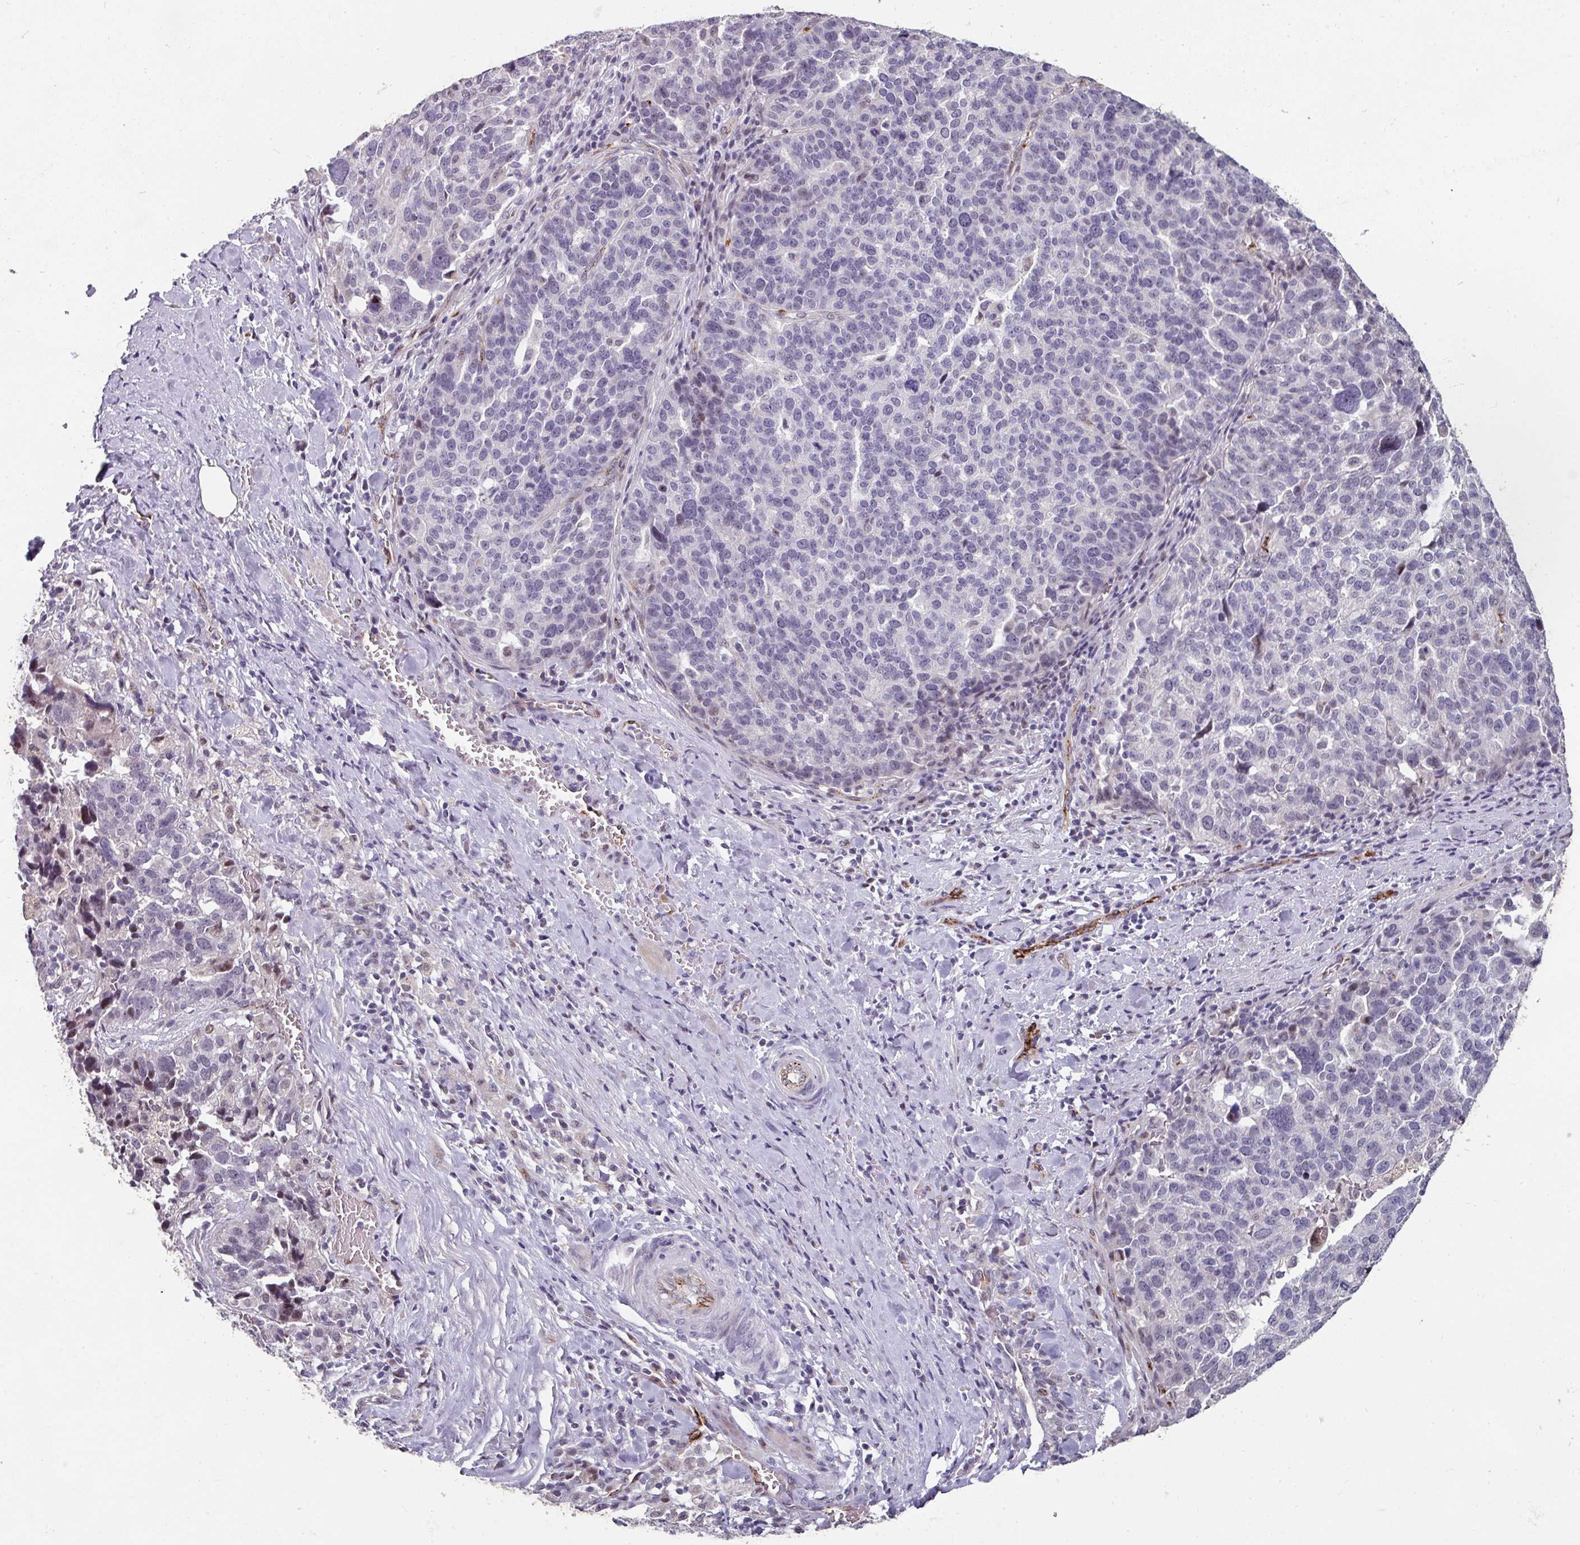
{"staining": {"intensity": "negative", "quantity": "none", "location": "none"}, "tissue": "ovarian cancer", "cell_type": "Tumor cells", "image_type": "cancer", "snomed": [{"axis": "morphology", "description": "Cystadenocarcinoma, serous, NOS"}, {"axis": "topography", "description": "Ovary"}], "caption": "Human ovarian cancer (serous cystadenocarcinoma) stained for a protein using immunohistochemistry reveals no expression in tumor cells.", "gene": "SIDT2", "patient": {"sex": "female", "age": 59}}